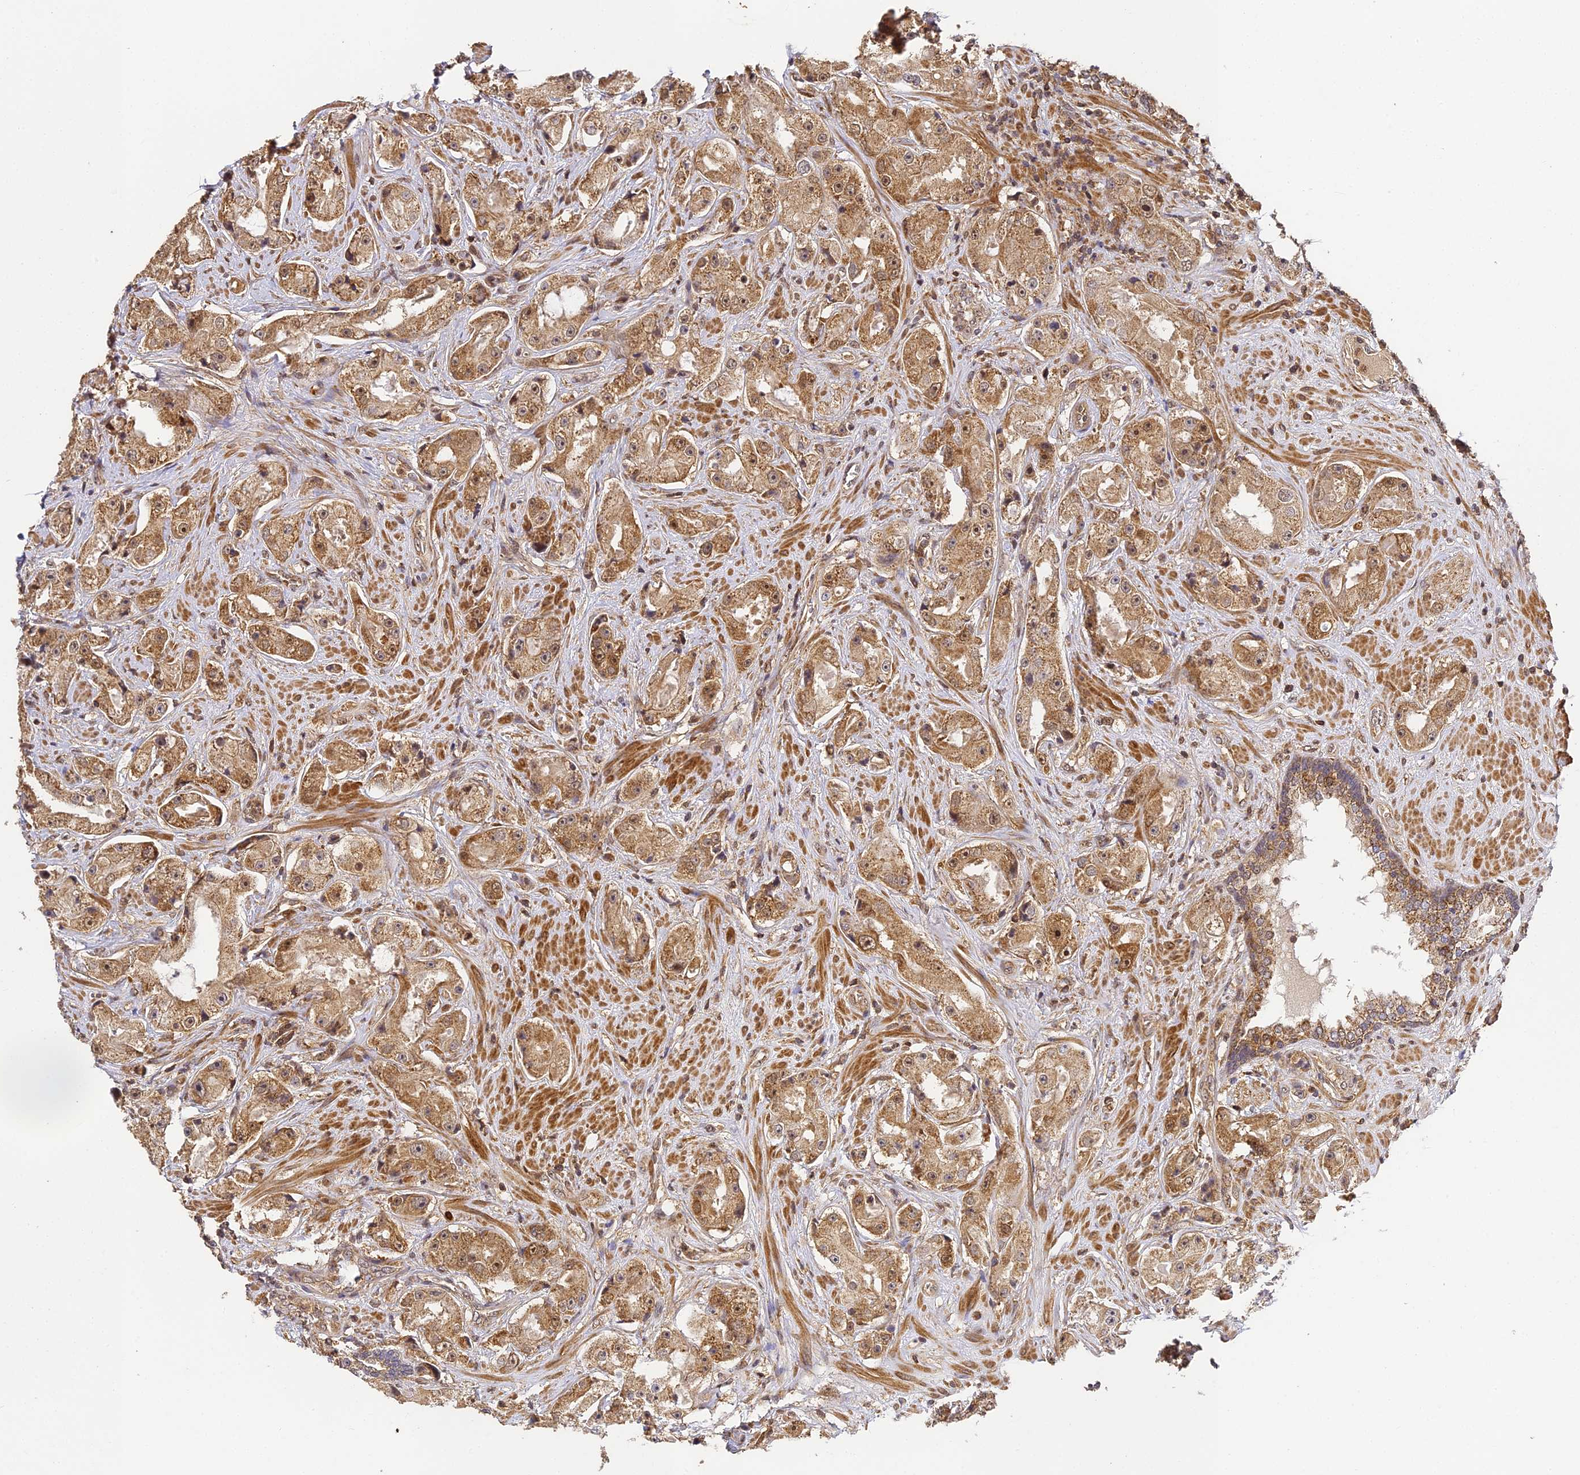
{"staining": {"intensity": "moderate", "quantity": ">75%", "location": "cytoplasmic/membranous,nuclear"}, "tissue": "prostate cancer", "cell_type": "Tumor cells", "image_type": "cancer", "snomed": [{"axis": "morphology", "description": "Adenocarcinoma, High grade"}, {"axis": "topography", "description": "Prostate"}], "caption": "Approximately >75% of tumor cells in human prostate cancer (adenocarcinoma (high-grade)) show moderate cytoplasmic/membranous and nuclear protein expression as visualized by brown immunohistochemical staining.", "gene": "ZNF443", "patient": {"sex": "male", "age": 73}}